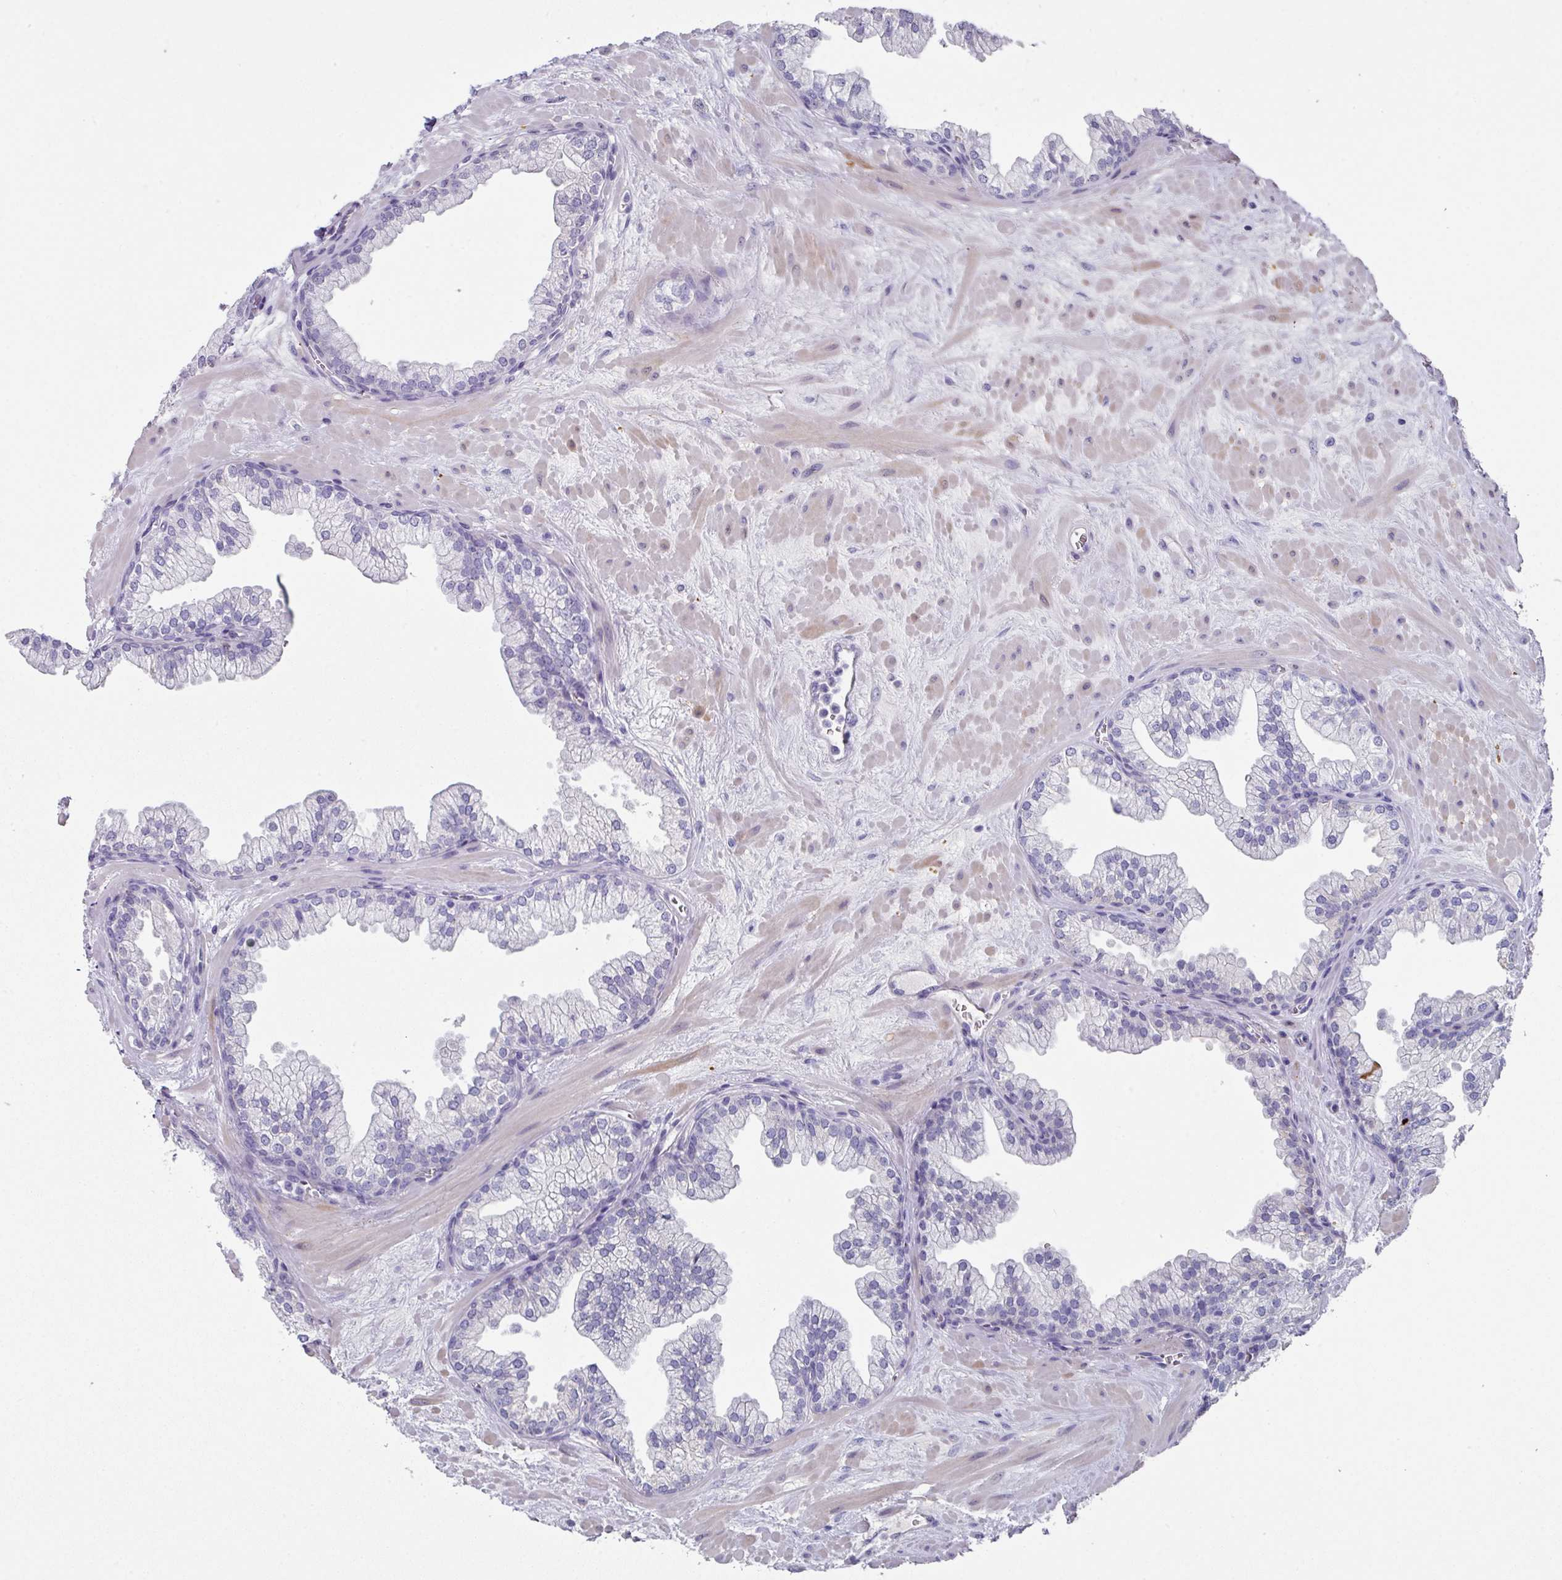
{"staining": {"intensity": "negative", "quantity": "none", "location": "none"}, "tissue": "prostate", "cell_type": "Glandular cells", "image_type": "normal", "snomed": [{"axis": "morphology", "description": "Normal tissue, NOS"}, {"axis": "topography", "description": "Prostate"}, {"axis": "topography", "description": "Peripheral nerve tissue"}], "caption": "Protein analysis of normal prostate displays no significant staining in glandular cells. (Stains: DAB (3,3'-diaminobenzidine) immunohistochemistry (IHC) with hematoxylin counter stain, Microscopy: brightfield microscopy at high magnification).", "gene": "DEFB115", "patient": {"sex": "male", "age": 61}}